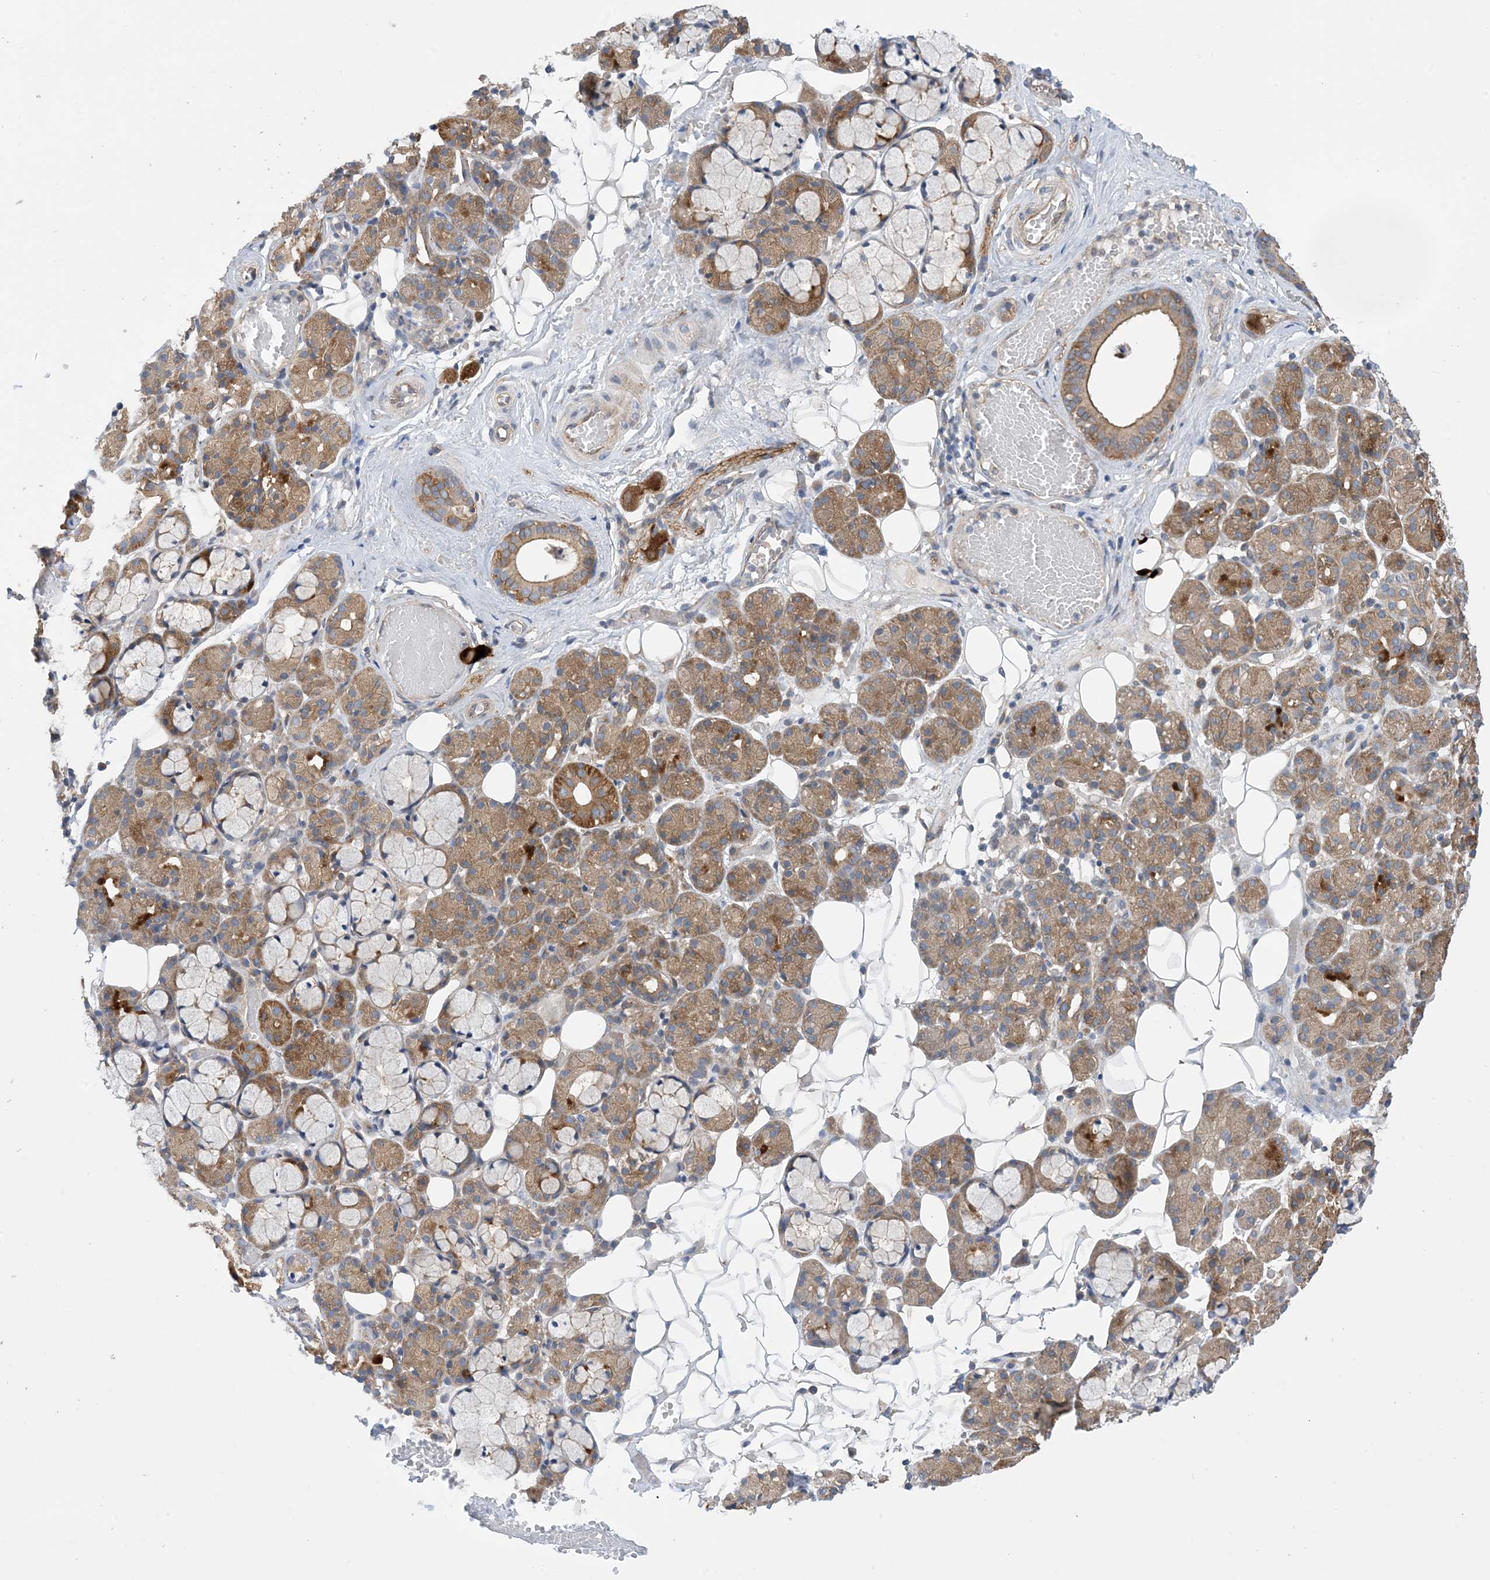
{"staining": {"intensity": "moderate", "quantity": ">75%", "location": "cytoplasmic/membranous"}, "tissue": "salivary gland", "cell_type": "Glandular cells", "image_type": "normal", "snomed": [{"axis": "morphology", "description": "Normal tissue, NOS"}, {"axis": "topography", "description": "Salivary gland"}], "caption": "IHC of benign human salivary gland demonstrates medium levels of moderate cytoplasmic/membranous positivity in about >75% of glandular cells.", "gene": "EHBP1", "patient": {"sex": "male", "age": 63}}